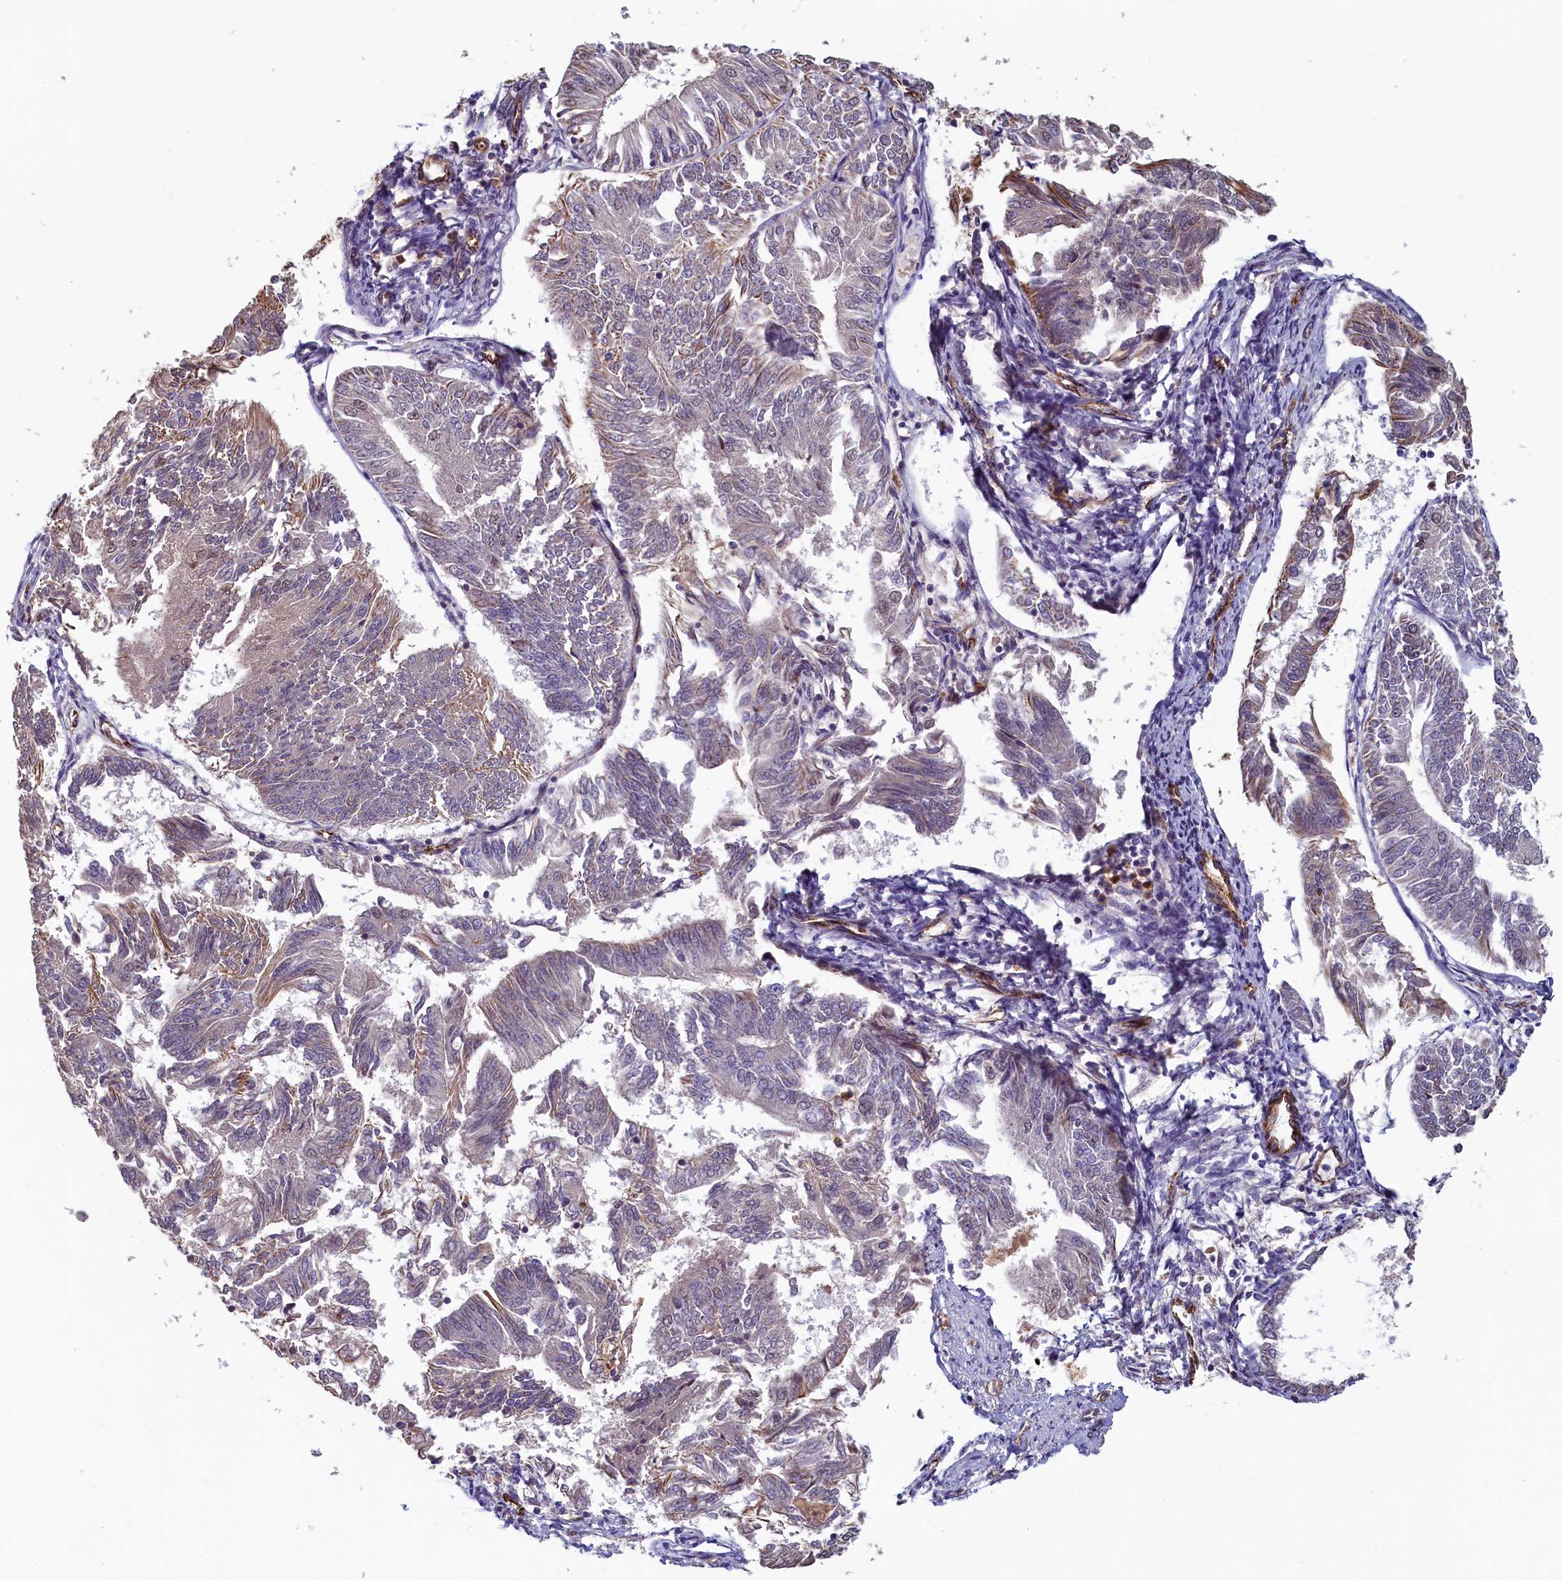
{"staining": {"intensity": "weak", "quantity": "<25%", "location": "cytoplasmic/membranous"}, "tissue": "endometrial cancer", "cell_type": "Tumor cells", "image_type": "cancer", "snomed": [{"axis": "morphology", "description": "Adenocarcinoma, NOS"}, {"axis": "topography", "description": "Endometrium"}], "caption": "Tumor cells show no significant protein expression in adenocarcinoma (endometrial). (Brightfield microscopy of DAB (3,3'-diaminobenzidine) immunohistochemistry (IHC) at high magnification).", "gene": "ACSBG1", "patient": {"sex": "female", "age": 58}}